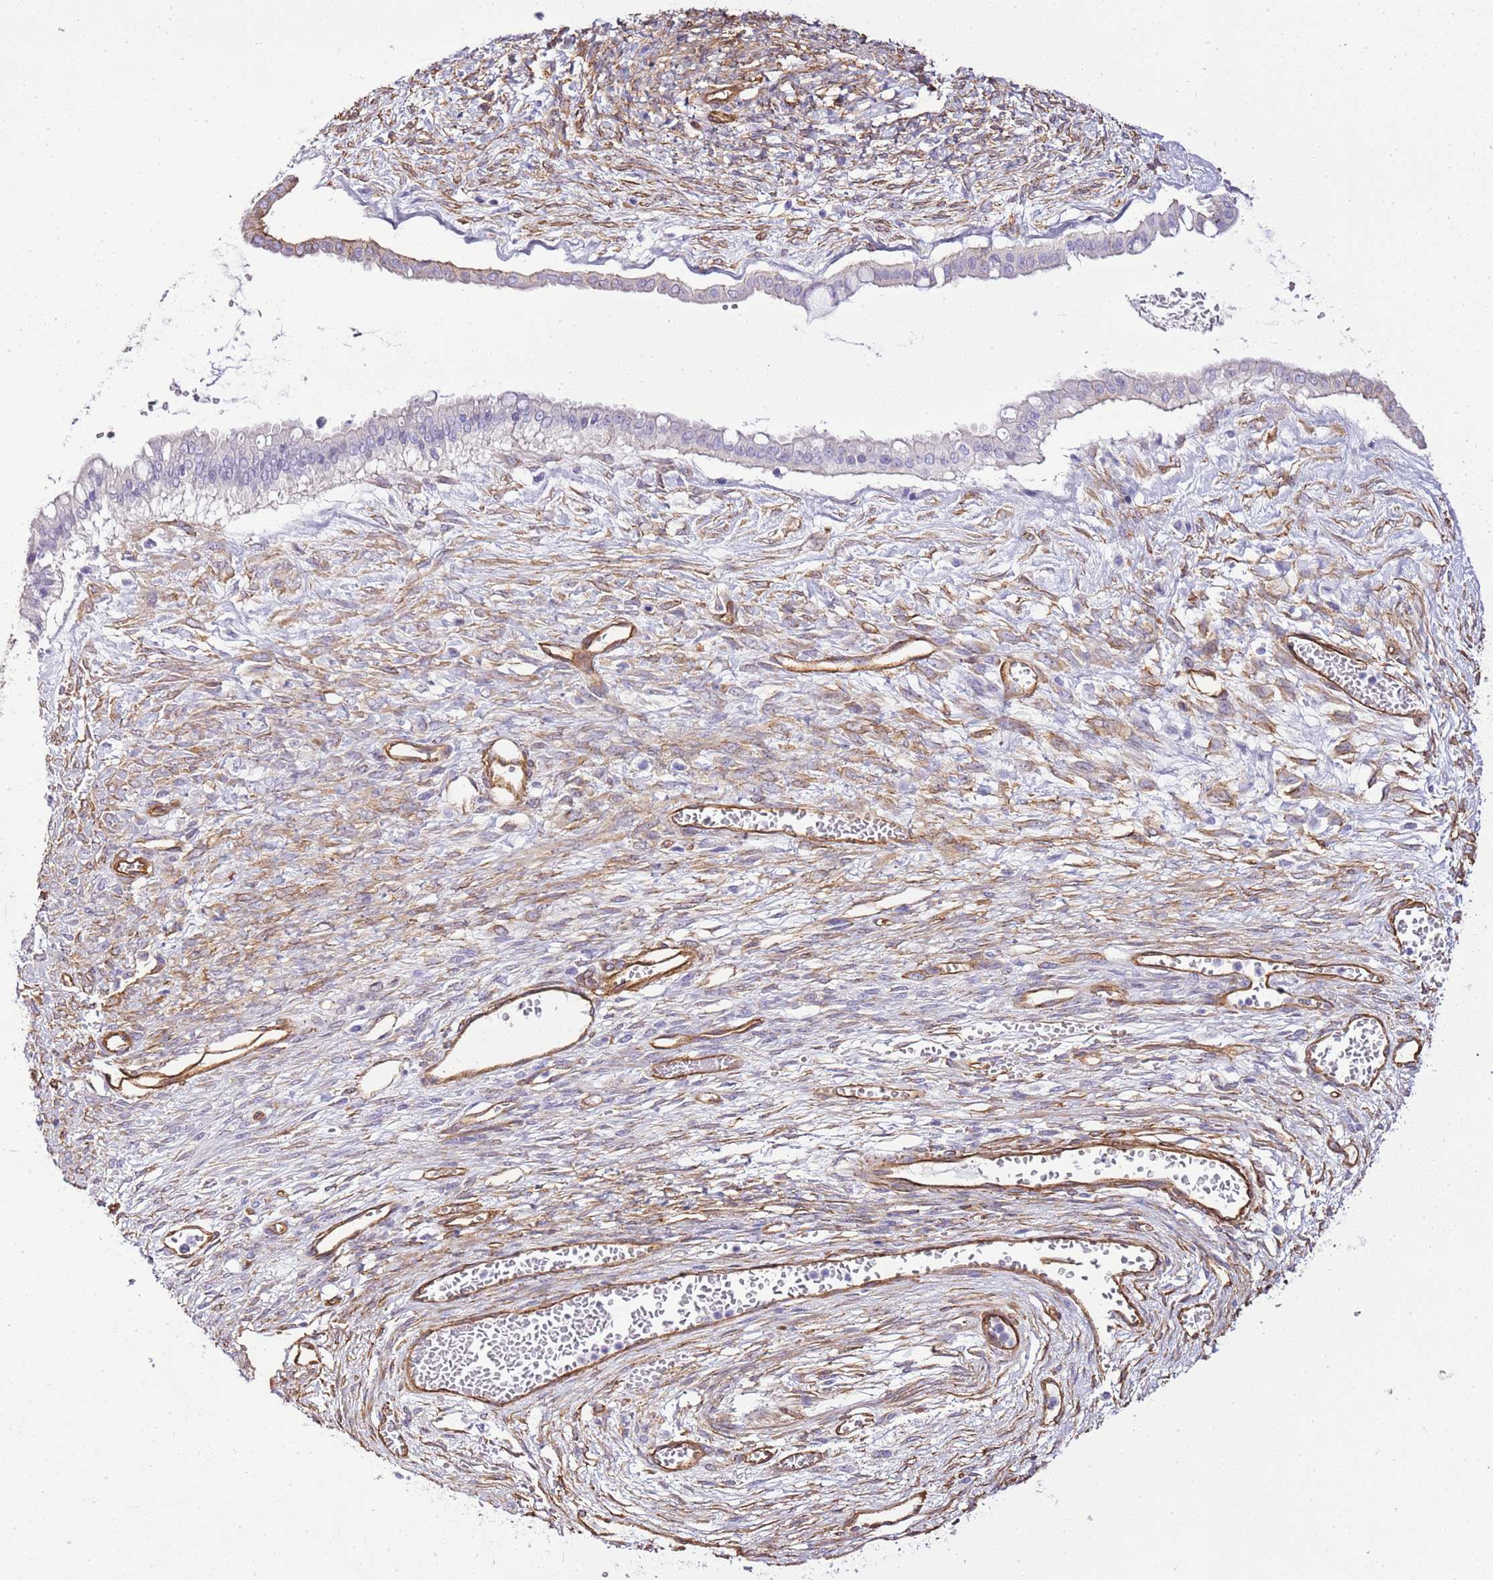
{"staining": {"intensity": "weak", "quantity": "<25%", "location": "cytoplasmic/membranous"}, "tissue": "ovarian cancer", "cell_type": "Tumor cells", "image_type": "cancer", "snomed": [{"axis": "morphology", "description": "Cystadenocarcinoma, mucinous, NOS"}, {"axis": "topography", "description": "Ovary"}], "caption": "IHC of ovarian mucinous cystadenocarcinoma exhibits no expression in tumor cells. (Stains: DAB (3,3'-diaminobenzidine) immunohistochemistry with hematoxylin counter stain, Microscopy: brightfield microscopy at high magnification).", "gene": "CTDSPL", "patient": {"sex": "female", "age": 73}}